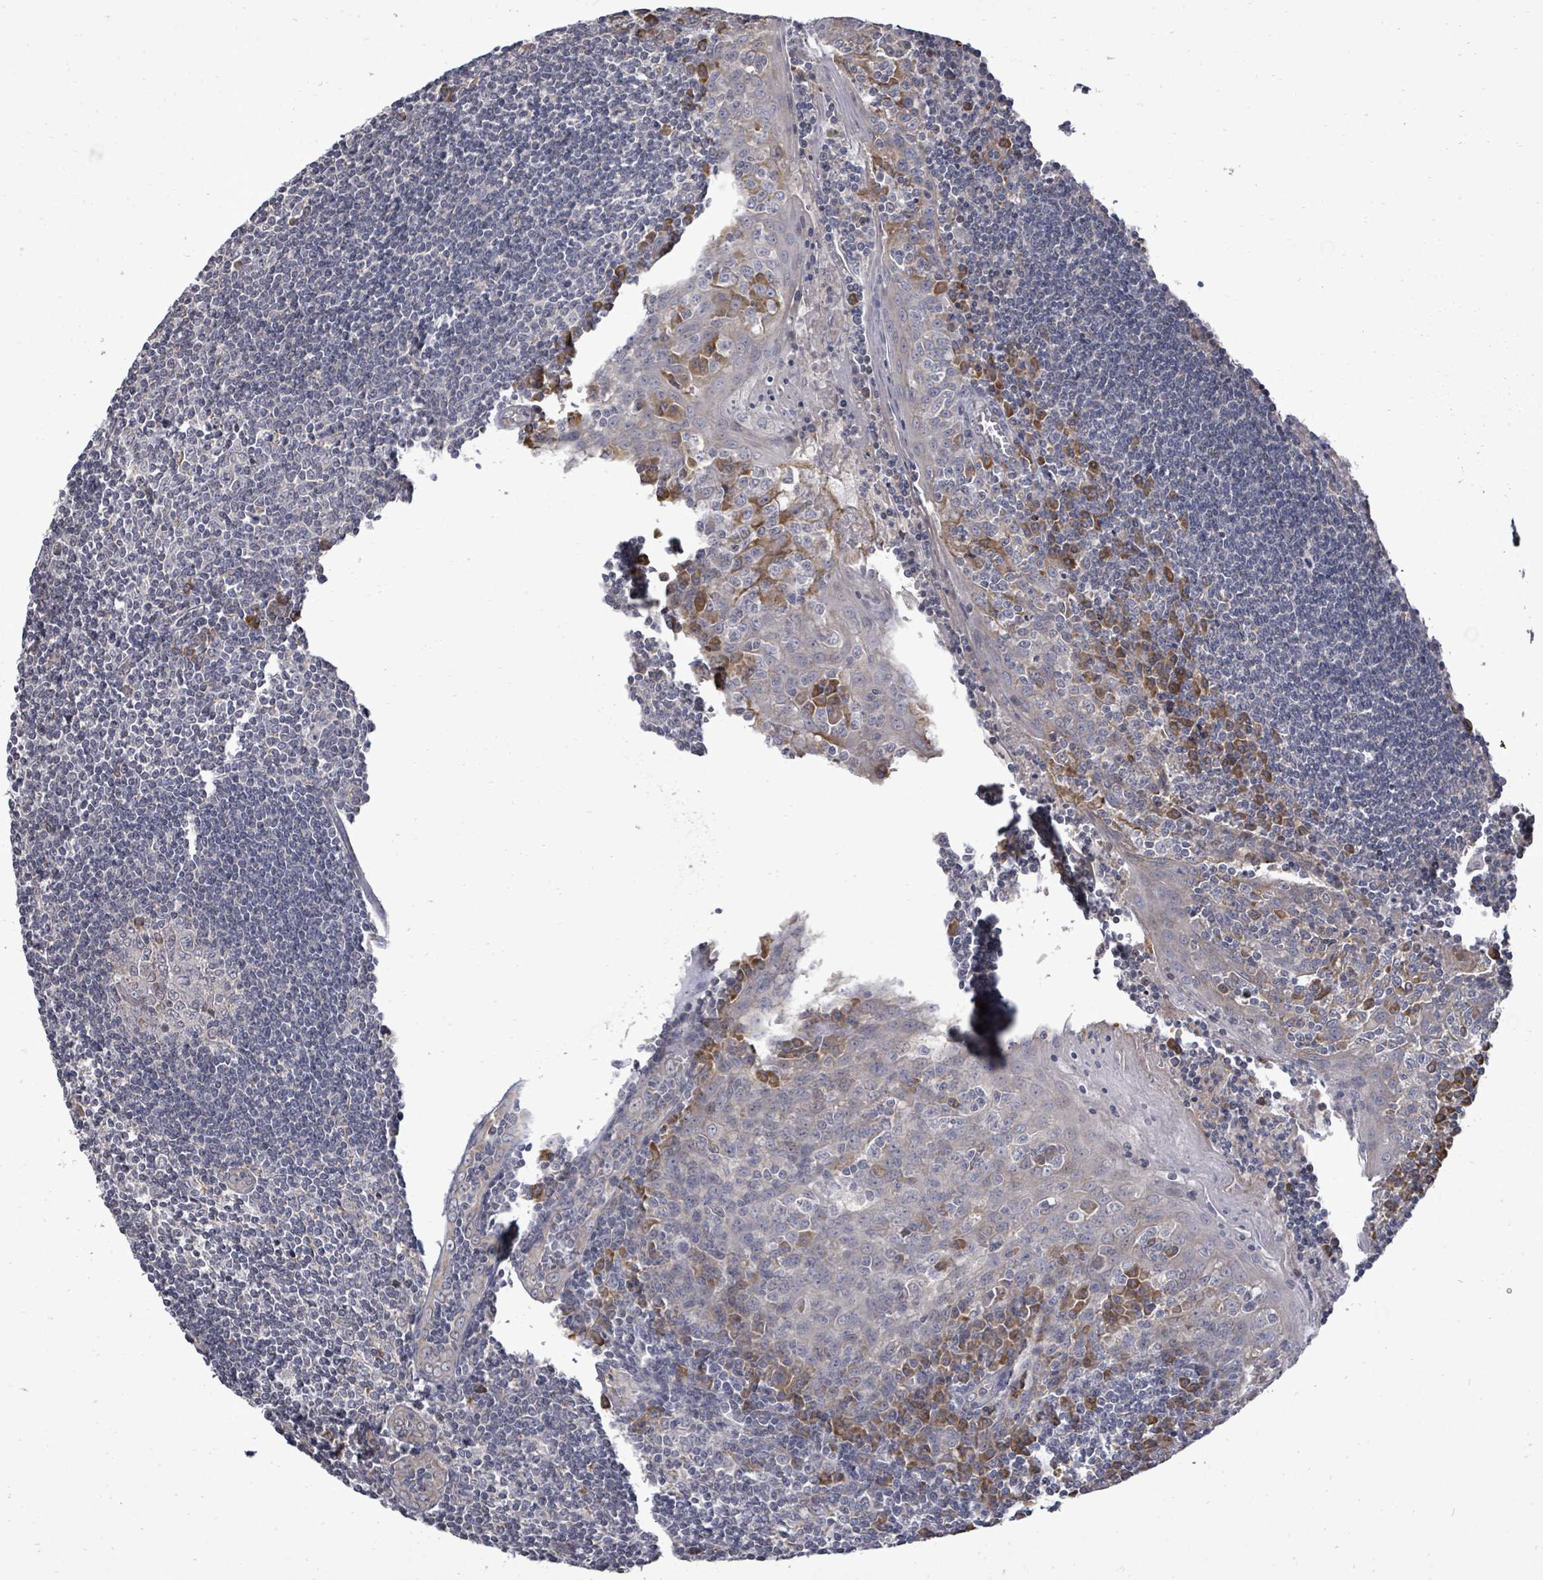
{"staining": {"intensity": "moderate", "quantity": "<25%", "location": "cytoplasmic/membranous"}, "tissue": "tonsil", "cell_type": "Germinal center cells", "image_type": "normal", "snomed": [{"axis": "morphology", "description": "Normal tissue, NOS"}, {"axis": "topography", "description": "Tonsil"}], "caption": "Protein expression analysis of benign human tonsil reveals moderate cytoplasmic/membranous staining in approximately <25% of germinal center cells.", "gene": "POMGNT2", "patient": {"sex": "male", "age": 27}}